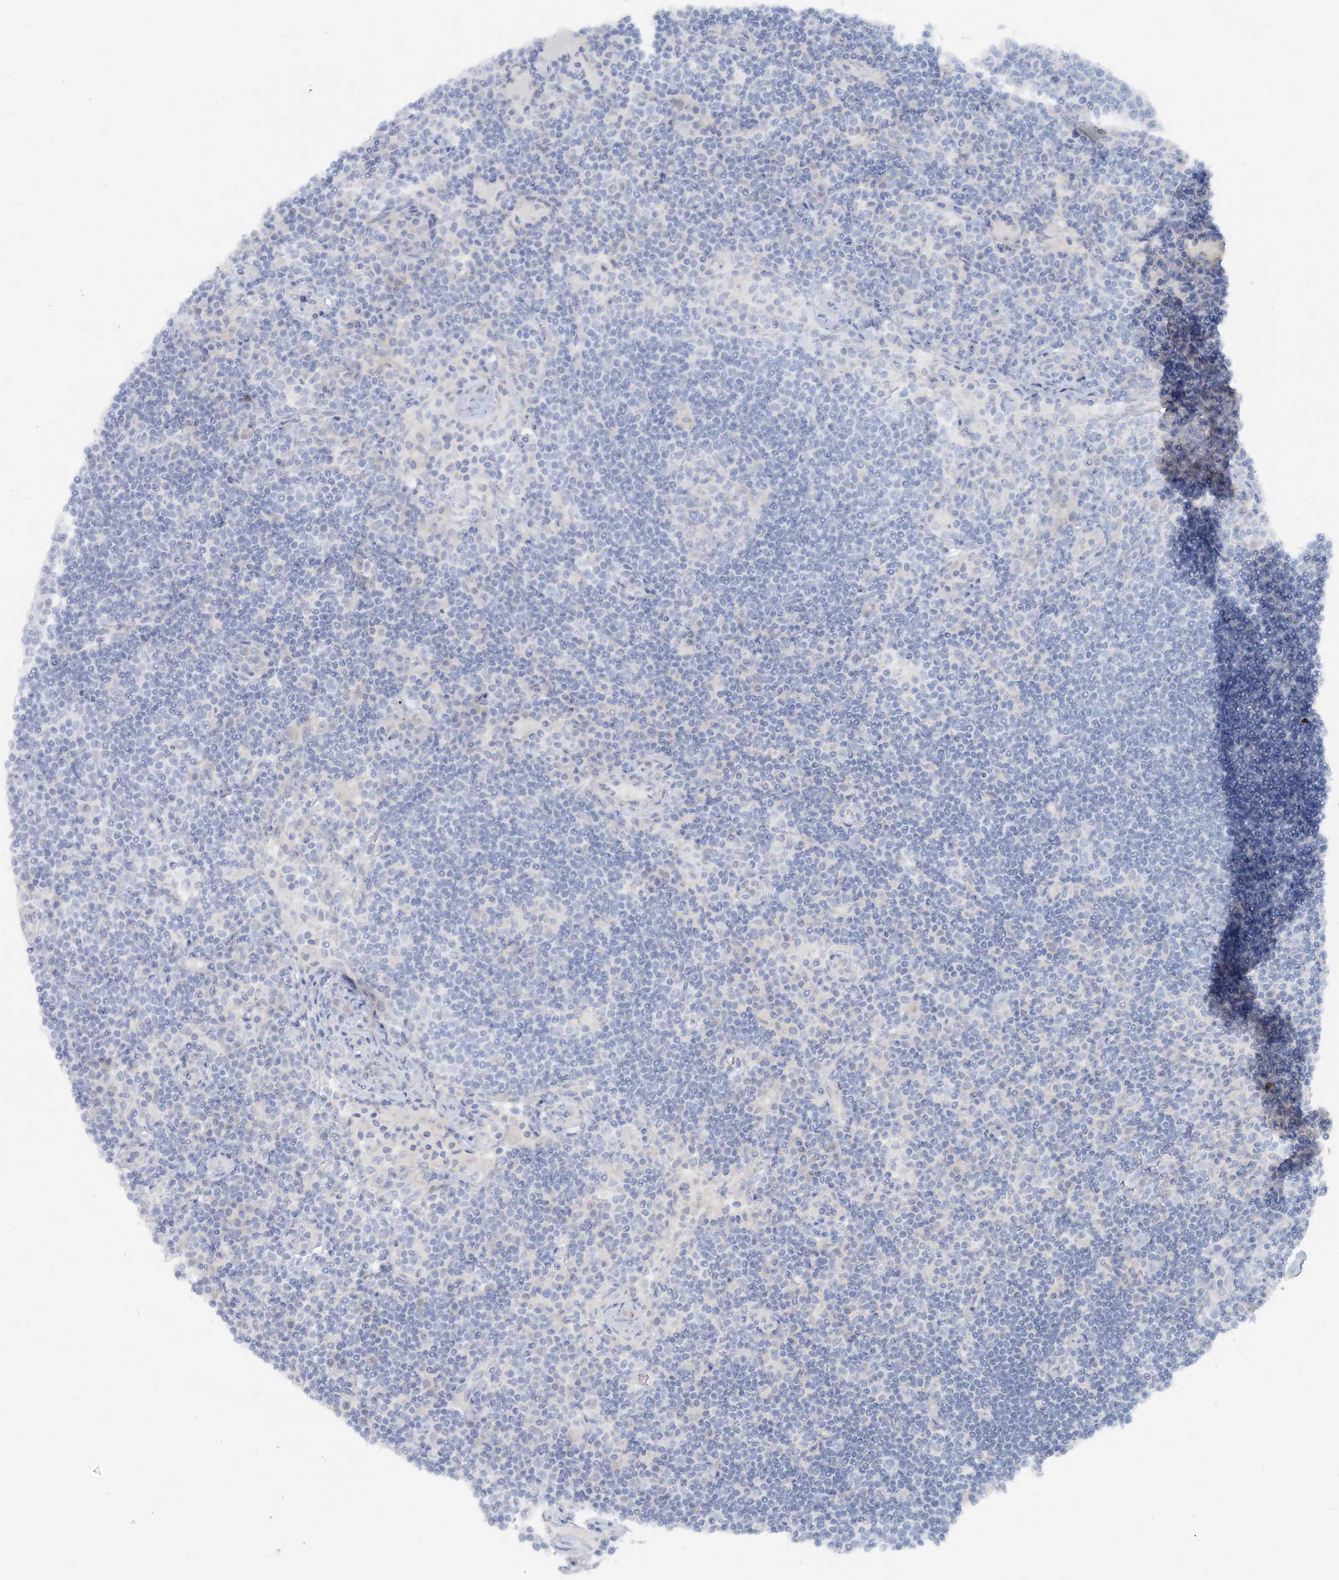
{"staining": {"intensity": "negative", "quantity": "none", "location": "none"}, "tissue": "lymph node", "cell_type": "Germinal center cells", "image_type": "normal", "snomed": [{"axis": "morphology", "description": "Normal tissue, NOS"}, {"axis": "topography", "description": "Lymph node"}], "caption": "Immunohistochemistry (IHC) micrograph of benign lymph node stained for a protein (brown), which shows no staining in germinal center cells.", "gene": "ATP11A", "patient": {"sex": "female", "age": 53}}